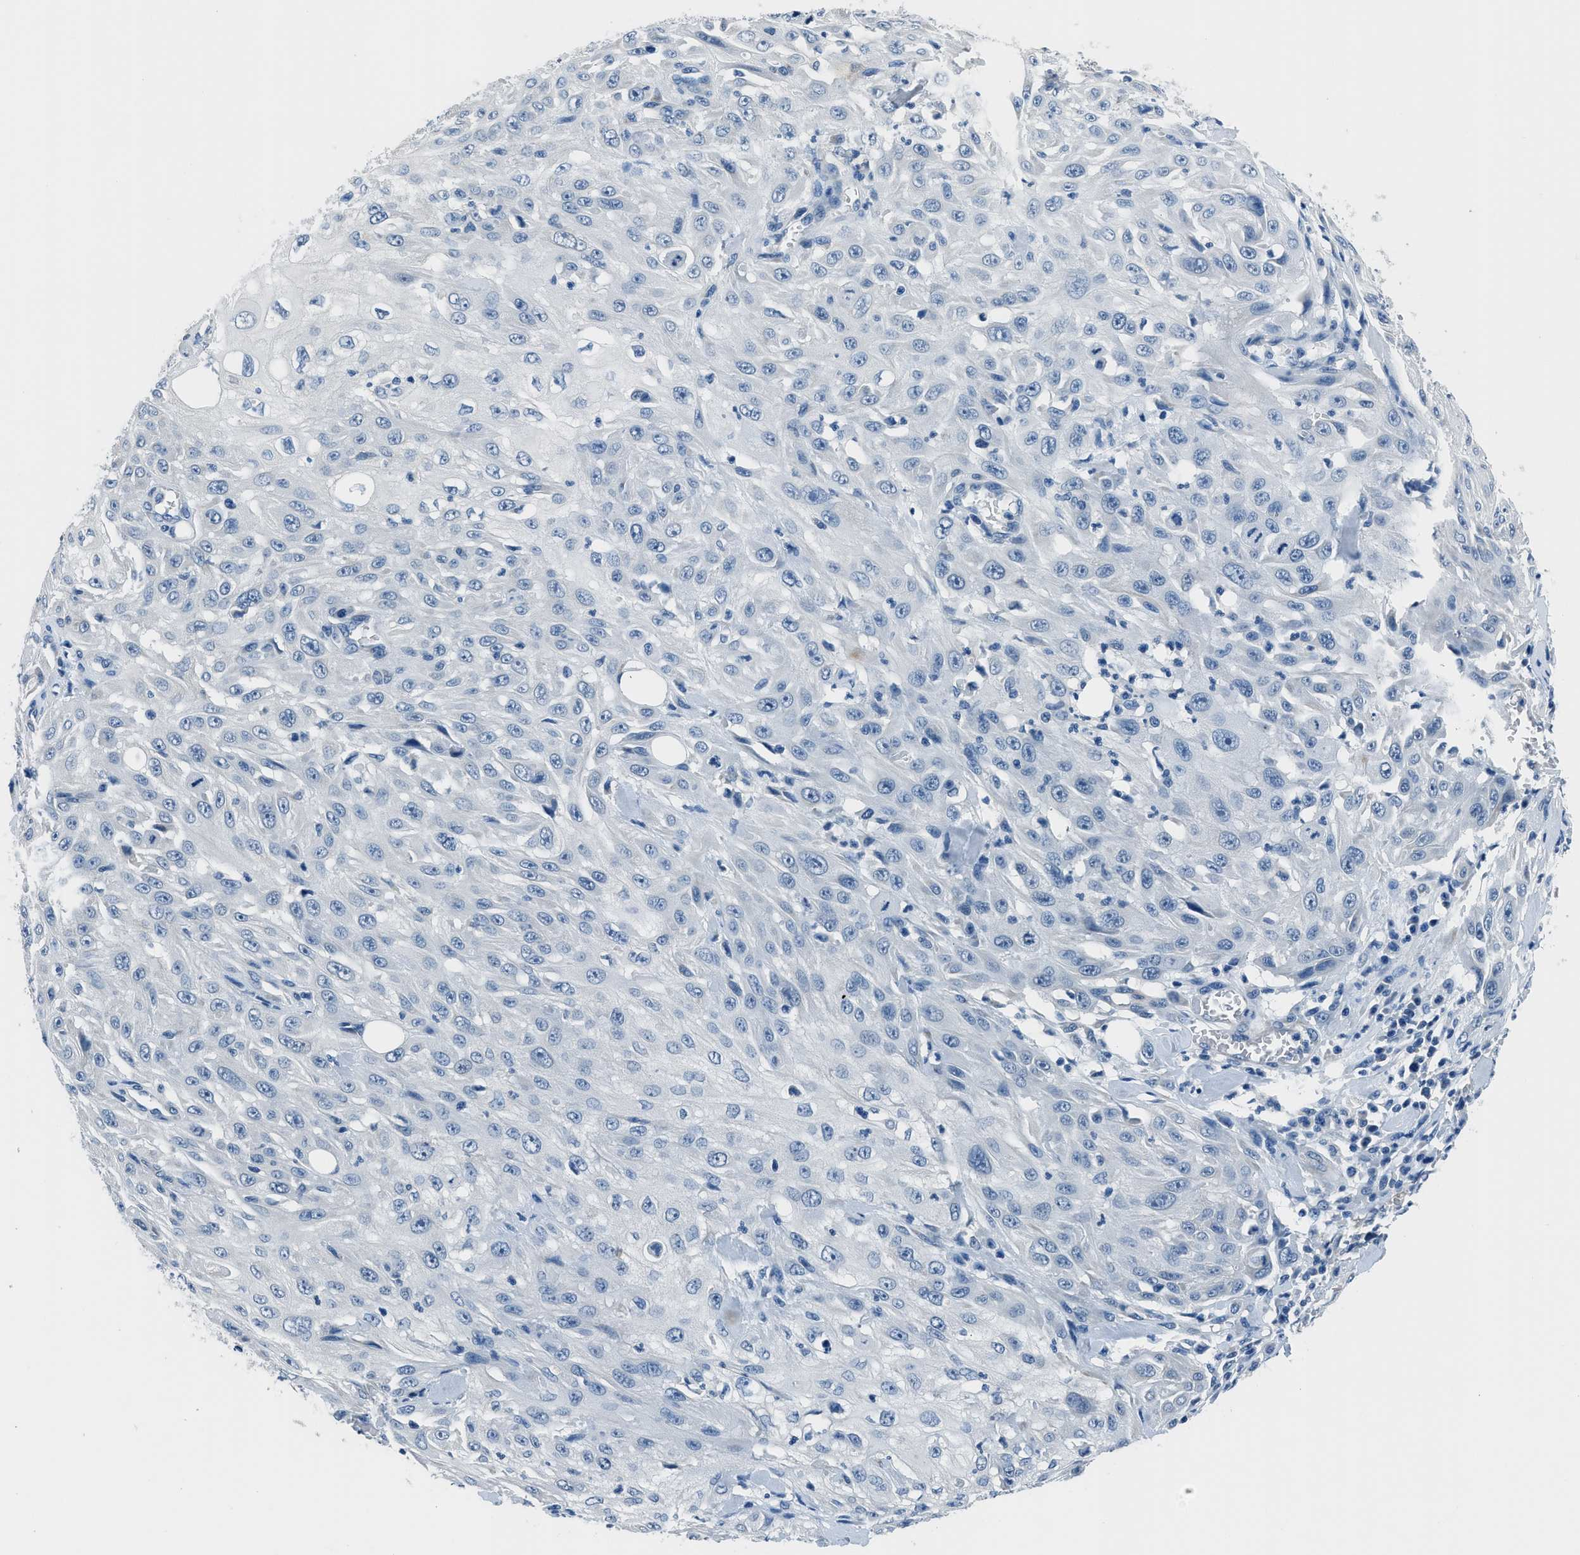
{"staining": {"intensity": "negative", "quantity": "none", "location": "none"}, "tissue": "skin cancer", "cell_type": "Tumor cells", "image_type": "cancer", "snomed": [{"axis": "morphology", "description": "Squamous cell carcinoma, NOS"}, {"axis": "morphology", "description": "Squamous cell carcinoma, metastatic, NOS"}, {"axis": "topography", "description": "Skin"}, {"axis": "topography", "description": "Lymph node"}], "caption": "A micrograph of human skin cancer (metastatic squamous cell carcinoma) is negative for staining in tumor cells.", "gene": "GJA3", "patient": {"sex": "male", "age": 75}}